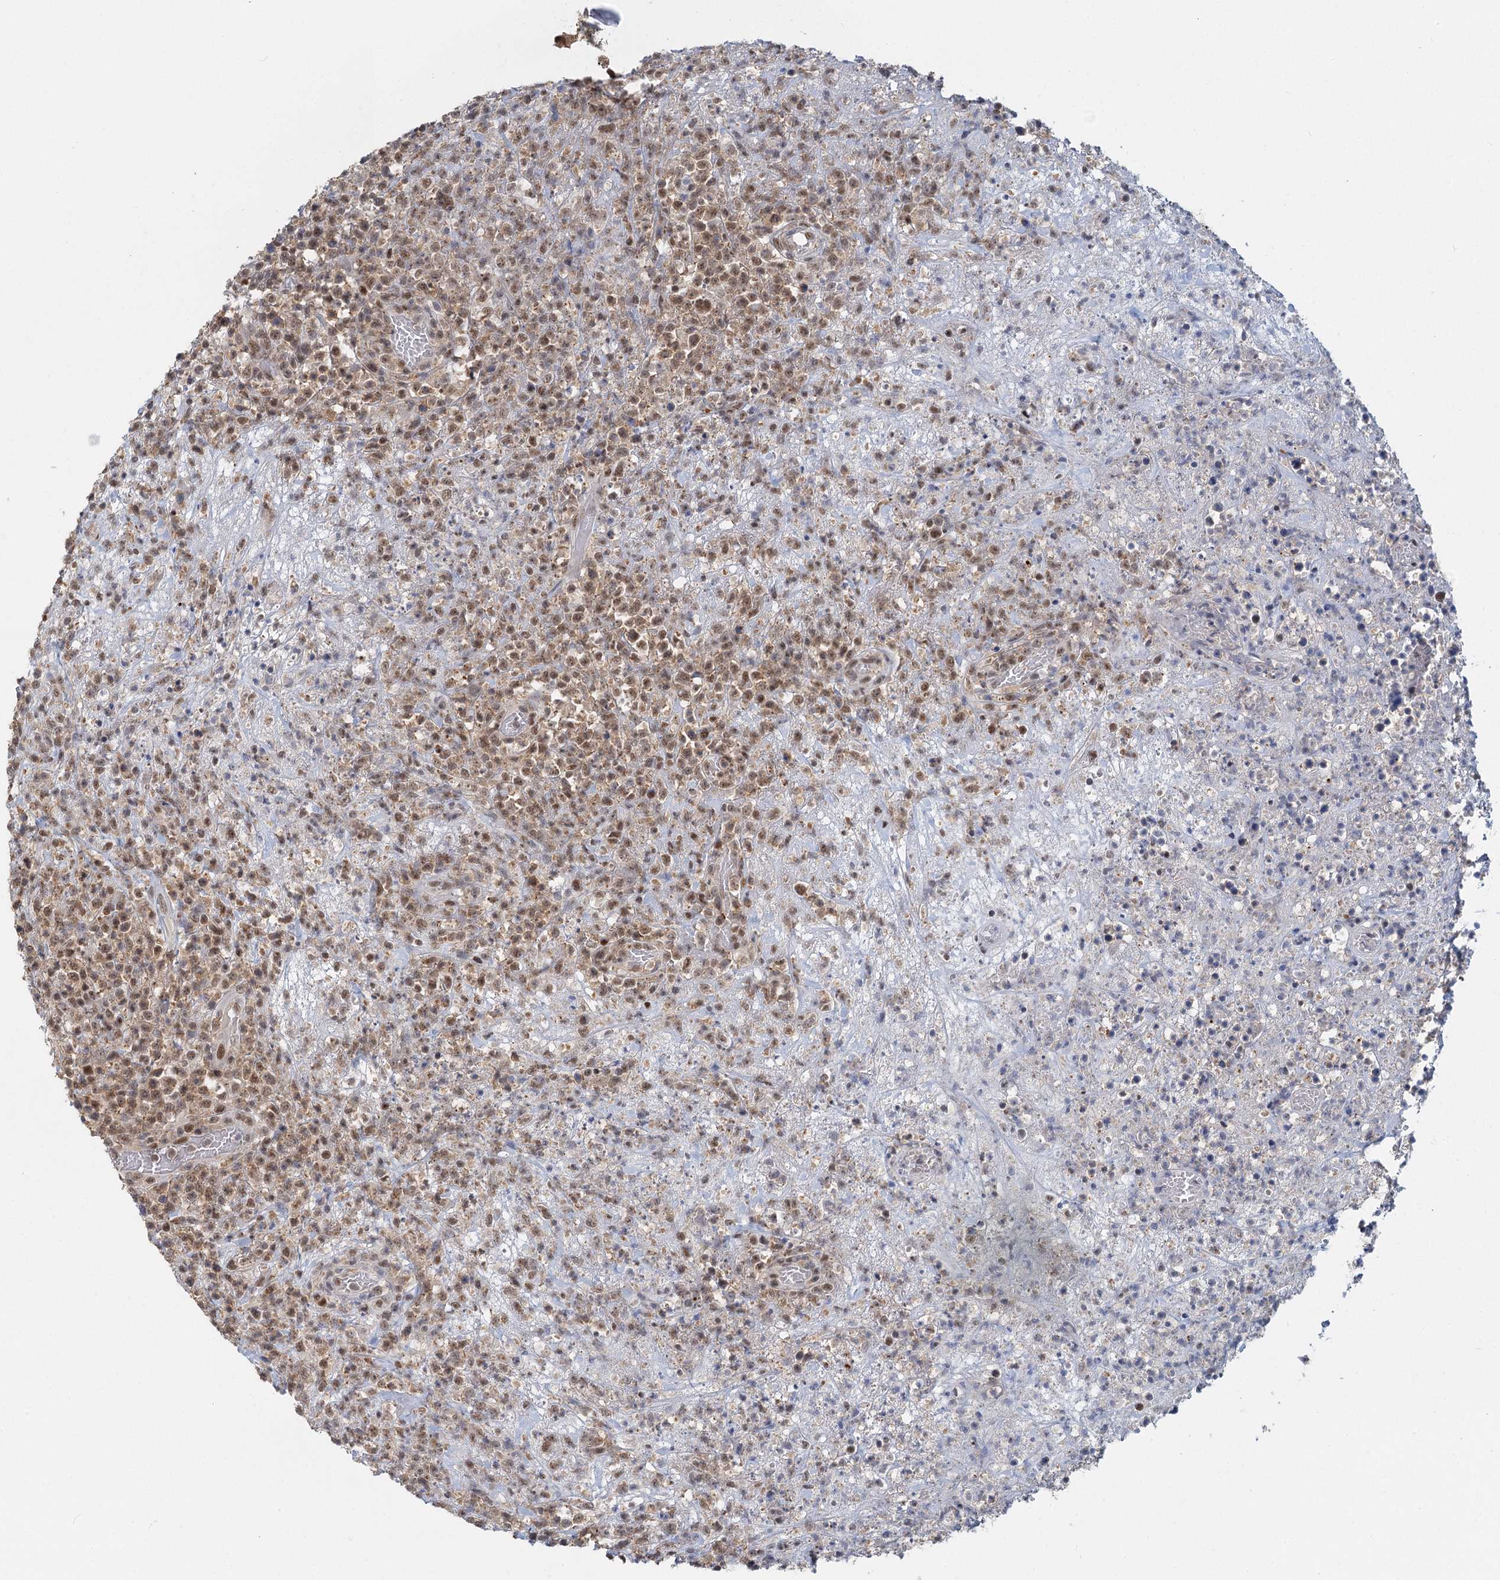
{"staining": {"intensity": "moderate", "quantity": ">75%", "location": "nuclear"}, "tissue": "lymphoma", "cell_type": "Tumor cells", "image_type": "cancer", "snomed": [{"axis": "morphology", "description": "Malignant lymphoma, non-Hodgkin's type, High grade"}, {"axis": "topography", "description": "Colon"}], "caption": "Immunohistochemistry staining of lymphoma, which reveals medium levels of moderate nuclear positivity in about >75% of tumor cells indicating moderate nuclear protein expression. The staining was performed using DAB (3,3'-diaminobenzidine) (brown) for protein detection and nuclei were counterstained in hematoxylin (blue).", "gene": "GPATCH11", "patient": {"sex": "female", "age": 53}}